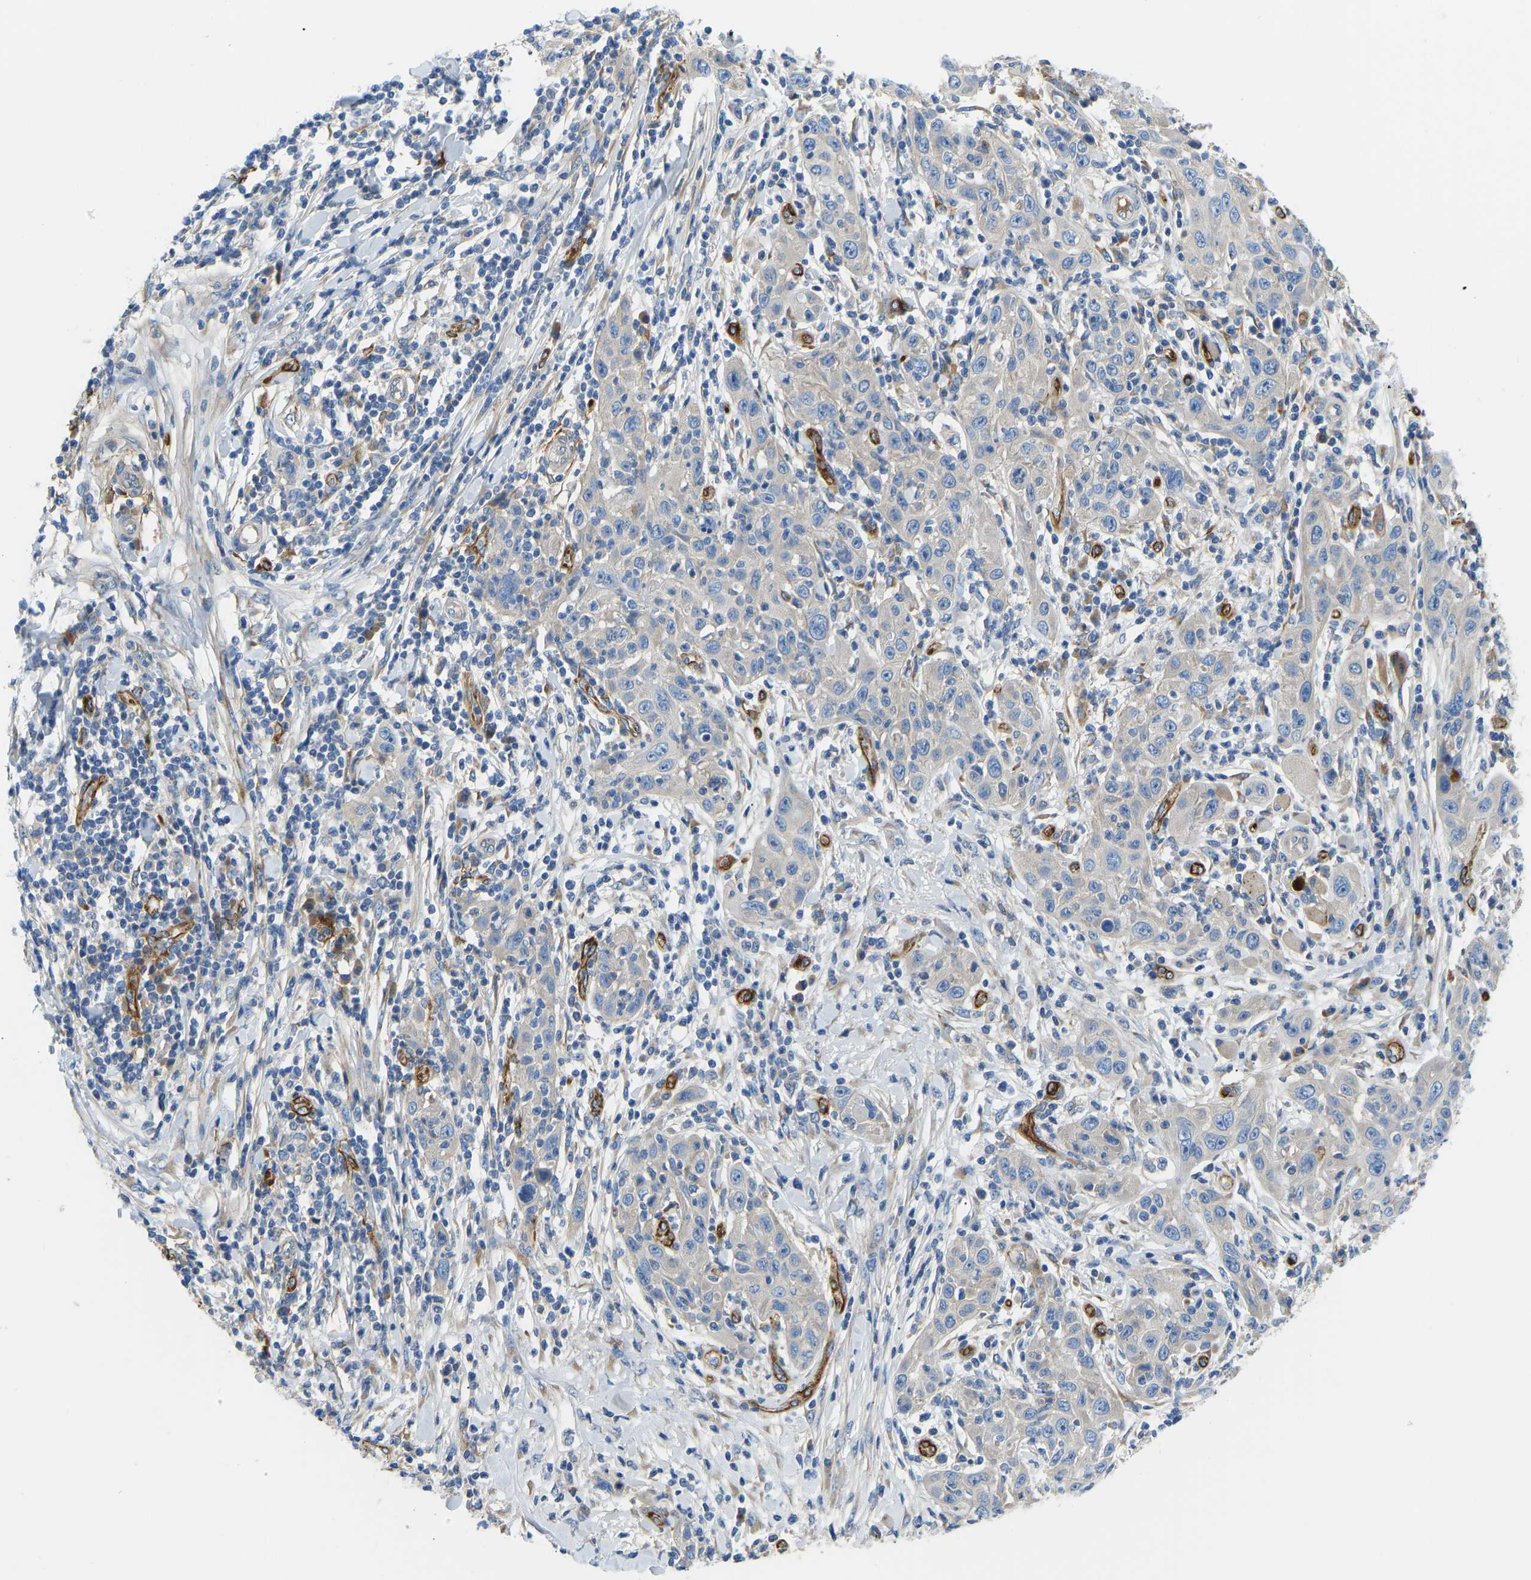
{"staining": {"intensity": "negative", "quantity": "none", "location": "none"}, "tissue": "skin cancer", "cell_type": "Tumor cells", "image_type": "cancer", "snomed": [{"axis": "morphology", "description": "Squamous cell carcinoma, NOS"}, {"axis": "topography", "description": "Skin"}], "caption": "Histopathology image shows no significant protein staining in tumor cells of squamous cell carcinoma (skin).", "gene": "COL15A1", "patient": {"sex": "female", "age": 88}}